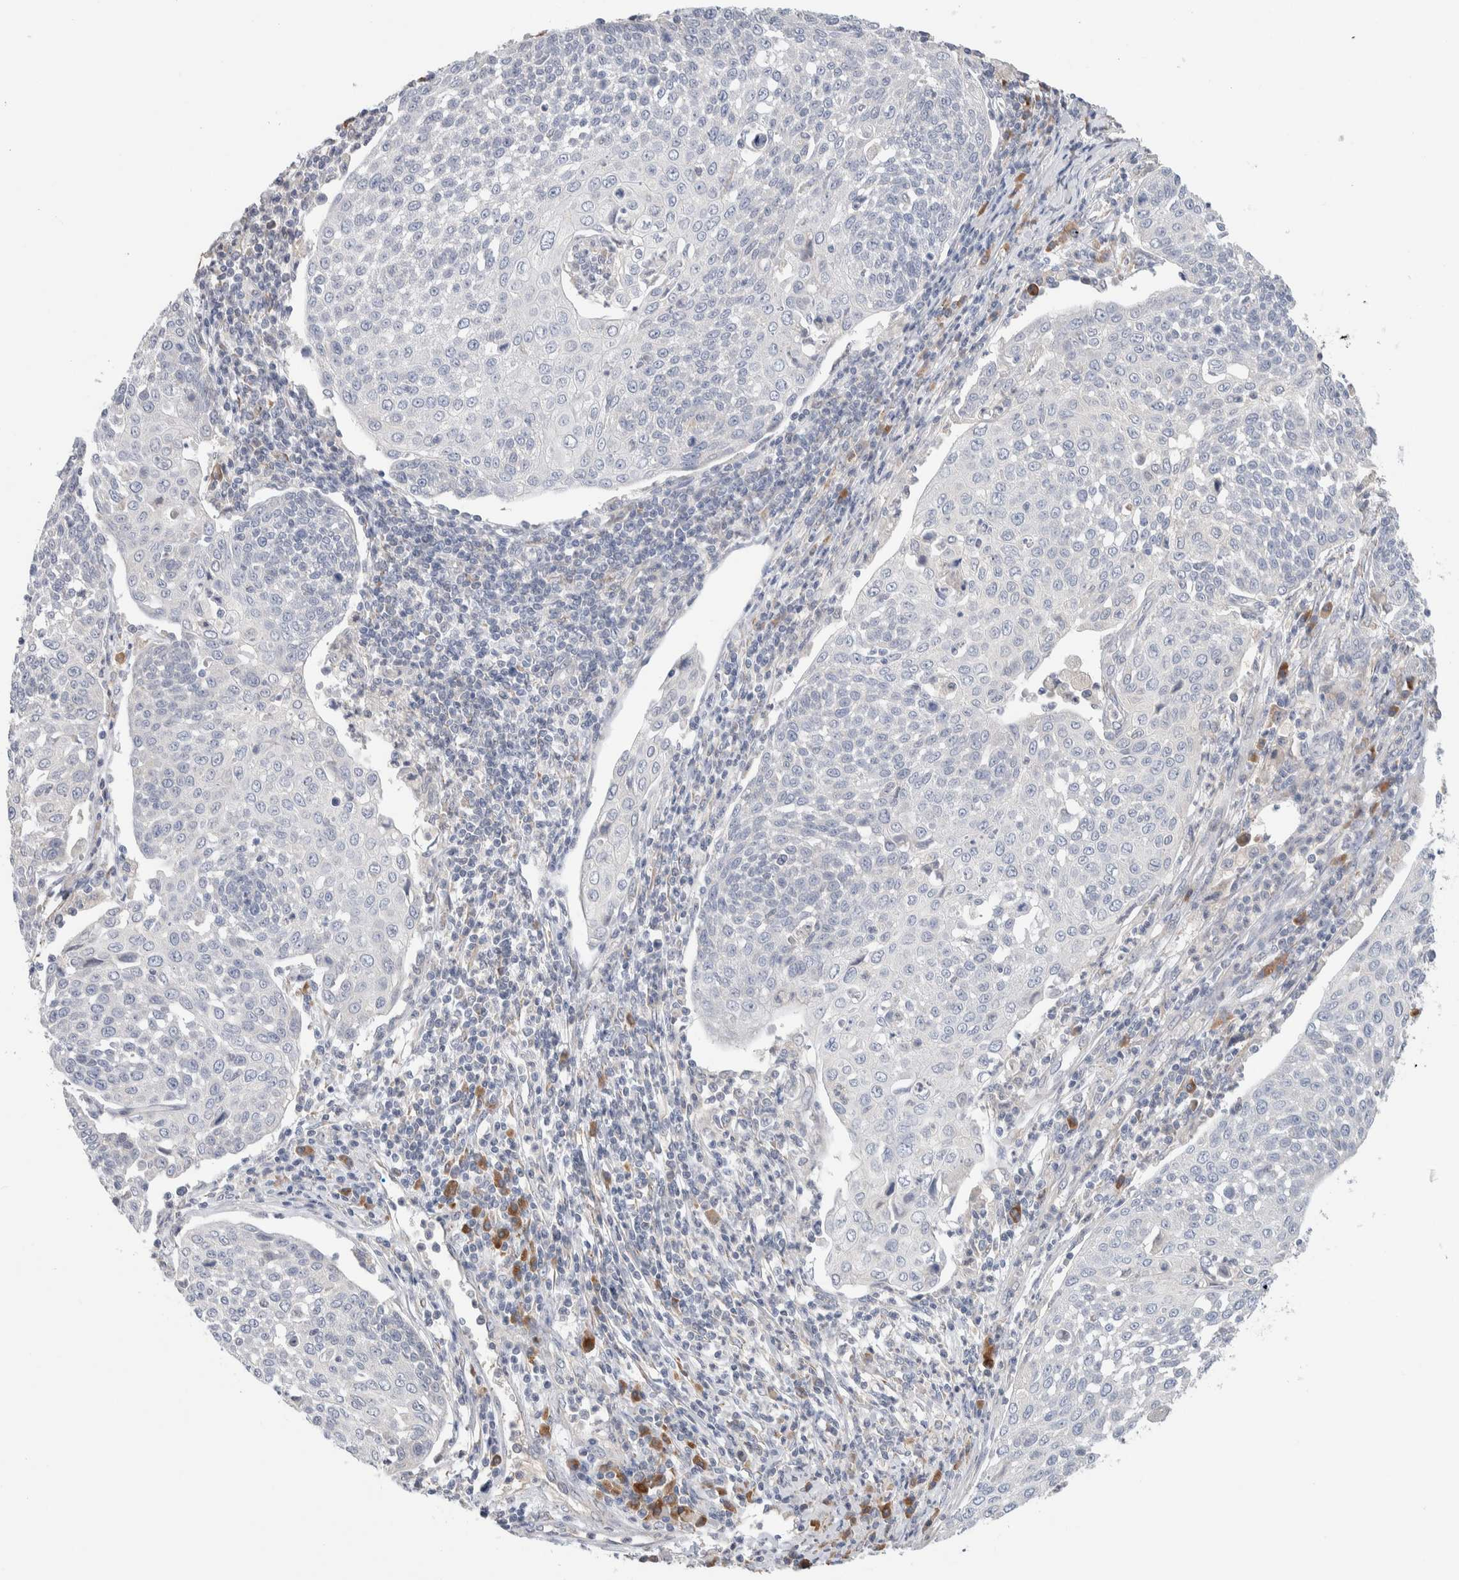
{"staining": {"intensity": "negative", "quantity": "none", "location": "none"}, "tissue": "cervical cancer", "cell_type": "Tumor cells", "image_type": "cancer", "snomed": [{"axis": "morphology", "description": "Squamous cell carcinoma, NOS"}, {"axis": "topography", "description": "Cervix"}], "caption": "Immunohistochemistry histopathology image of human cervical squamous cell carcinoma stained for a protein (brown), which exhibits no expression in tumor cells. Brightfield microscopy of immunohistochemistry stained with DAB (brown) and hematoxylin (blue), captured at high magnification.", "gene": "RUSF1", "patient": {"sex": "female", "age": 34}}